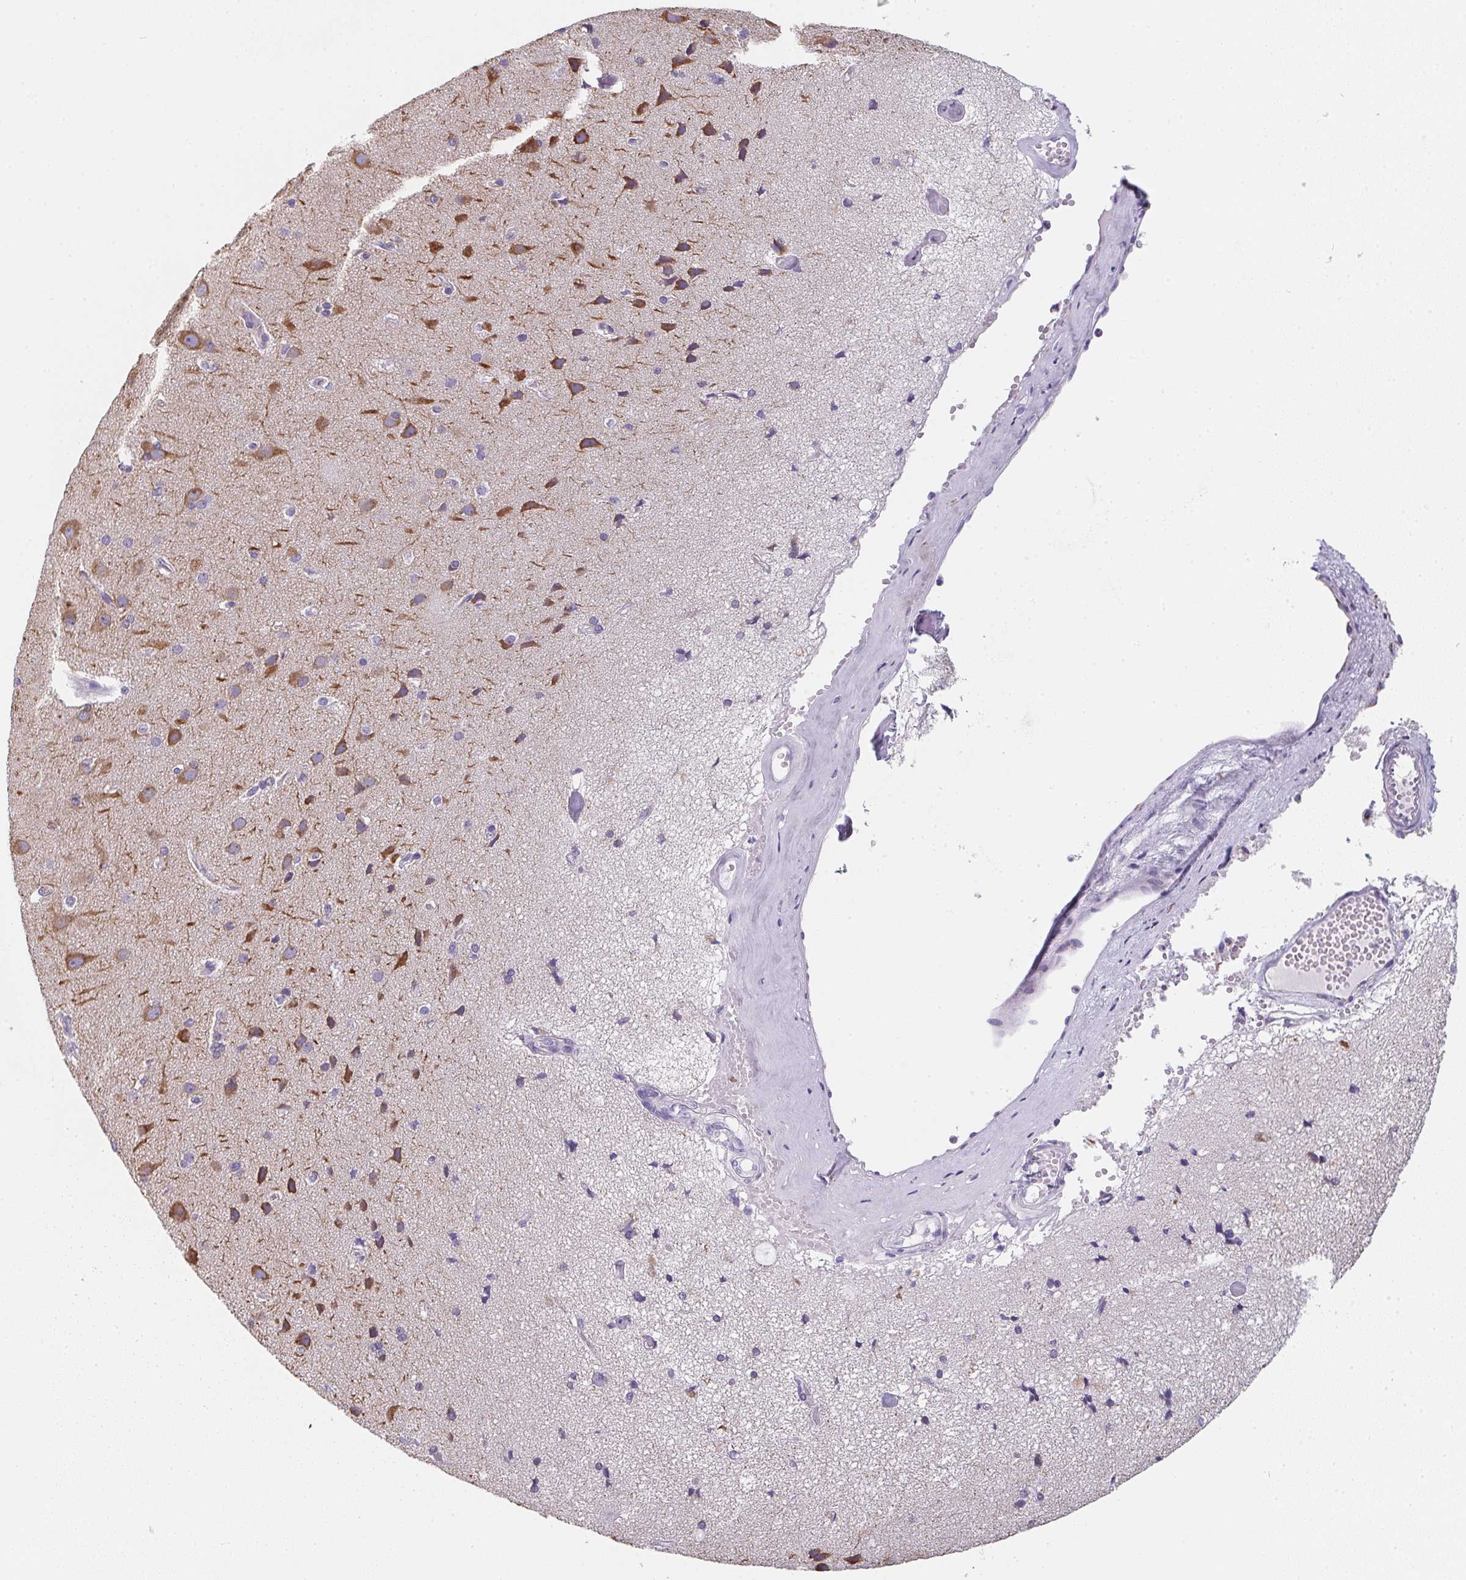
{"staining": {"intensity": "negative", "quantity": "none", "location": "none"}, "tissue": "cerebral cortex", "cell_type": "Endothelial cells", "image_type": "normal", "snomed": [{"axis": "morphology", "description": "Normal tissue, NOS"}, {"axis": "morphology", "description": "Glioma, malignant, High grade"}, {"axis": "topography", "description": "Cerebral cortex"}], "caption": "This histopathology image is of normal cerebral cortex stained with immunohistochemistry to label a protein in brown with the nuclei are counter-stained blue. There is no positivity in endothelial cells.", "gene": "MAP1A", "patient": {"sex": "male", "age": 71}}